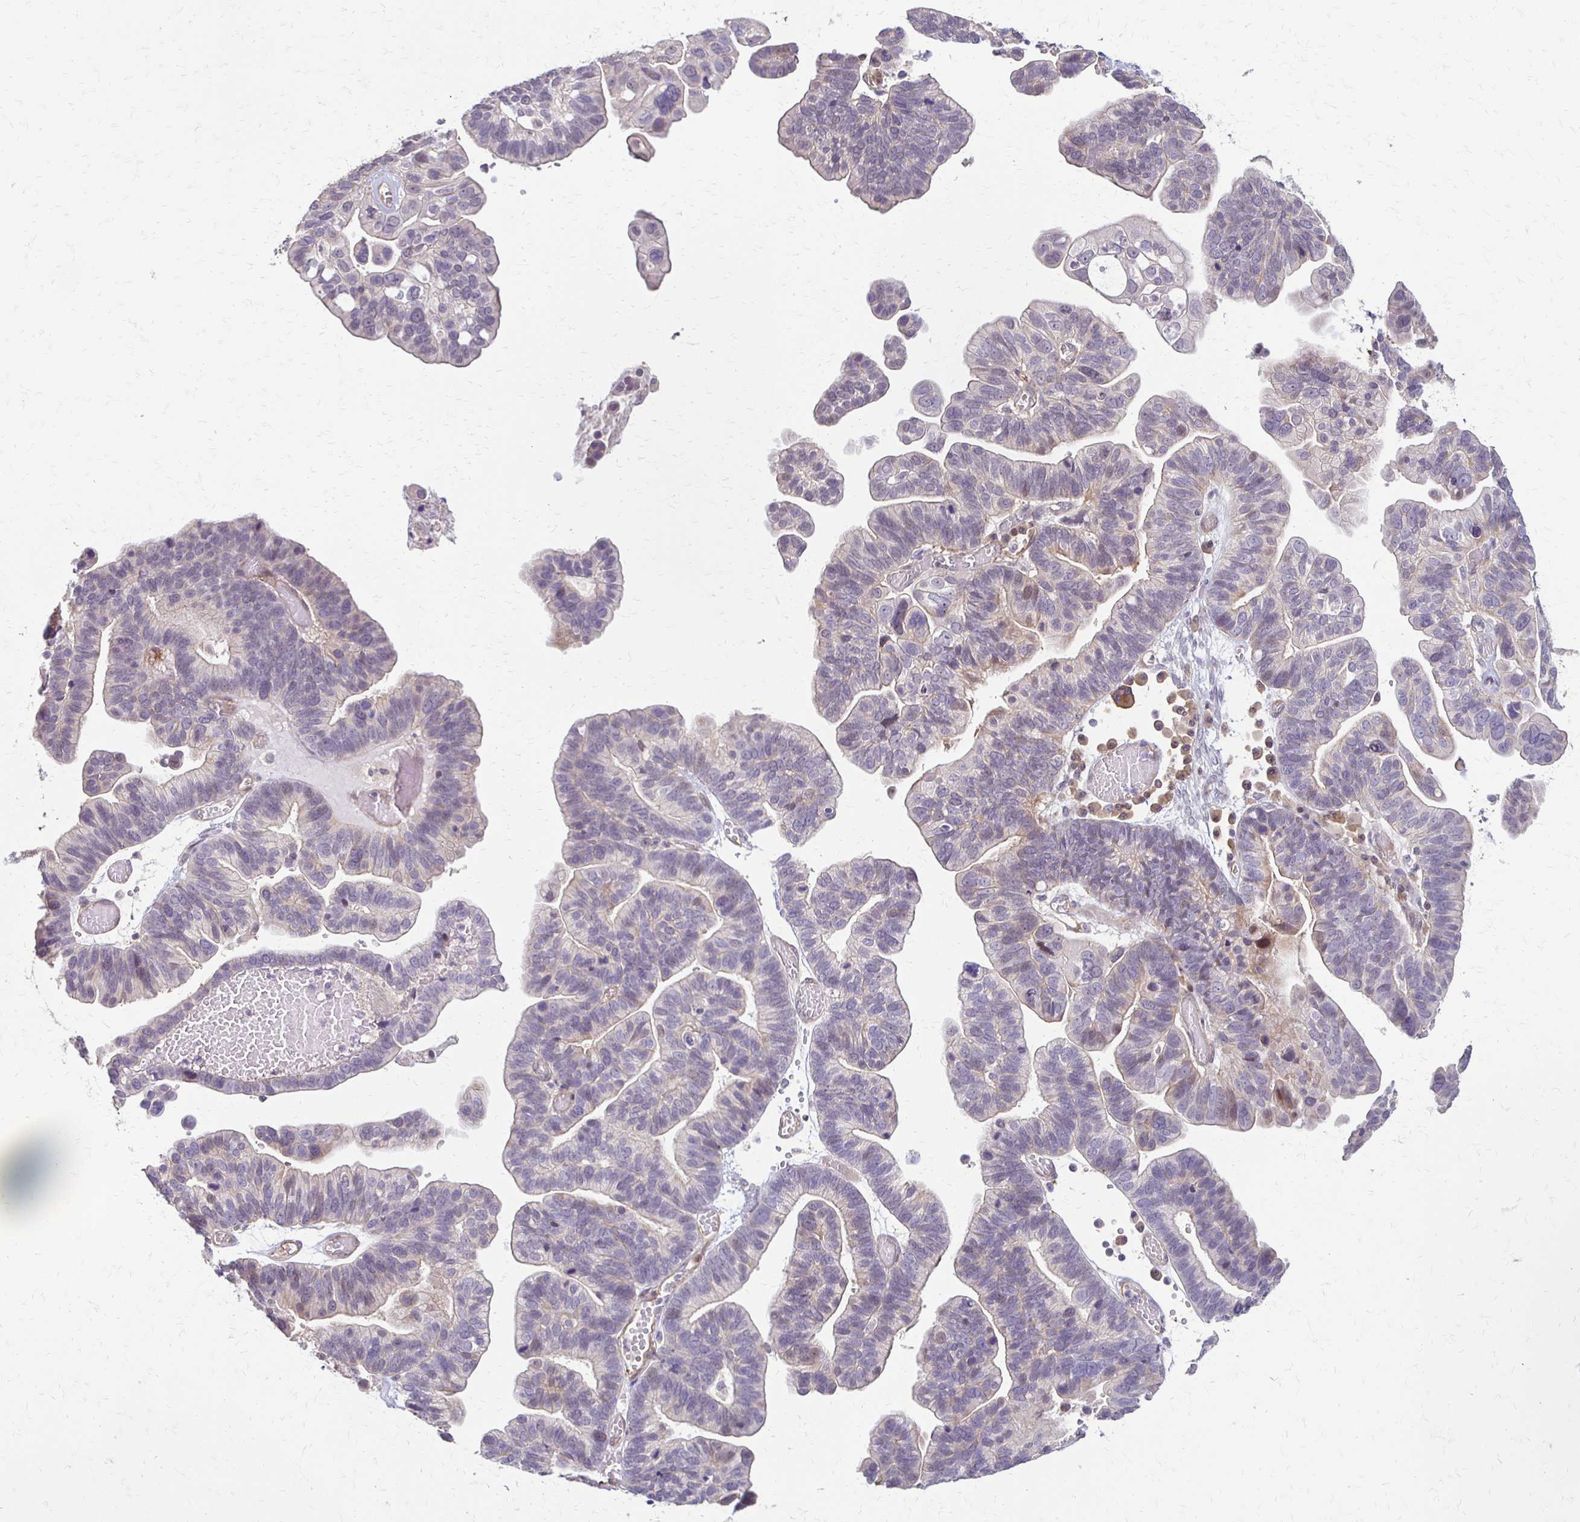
{"staining": {"intensity": "weak", "quantity": "<25%", "location": "cytoplasmic/membranous"}, "tissue": "ovarian cancer", "cell_type": "Tumor cells", "image_type": "cancer", "snomed": [{"axis": "morphology", "description": "Cystadenocarcinoma, serous, NOS"}, {"axis": "topography", "description": "Ovary"}], "caption": "Immunohistochemical staining of human serous cystadenocarcinoma (ovarian) displays no significant staining in tumor cells.", "gene": "CFL2", "patient": {"sex": "female", "age": 56}}